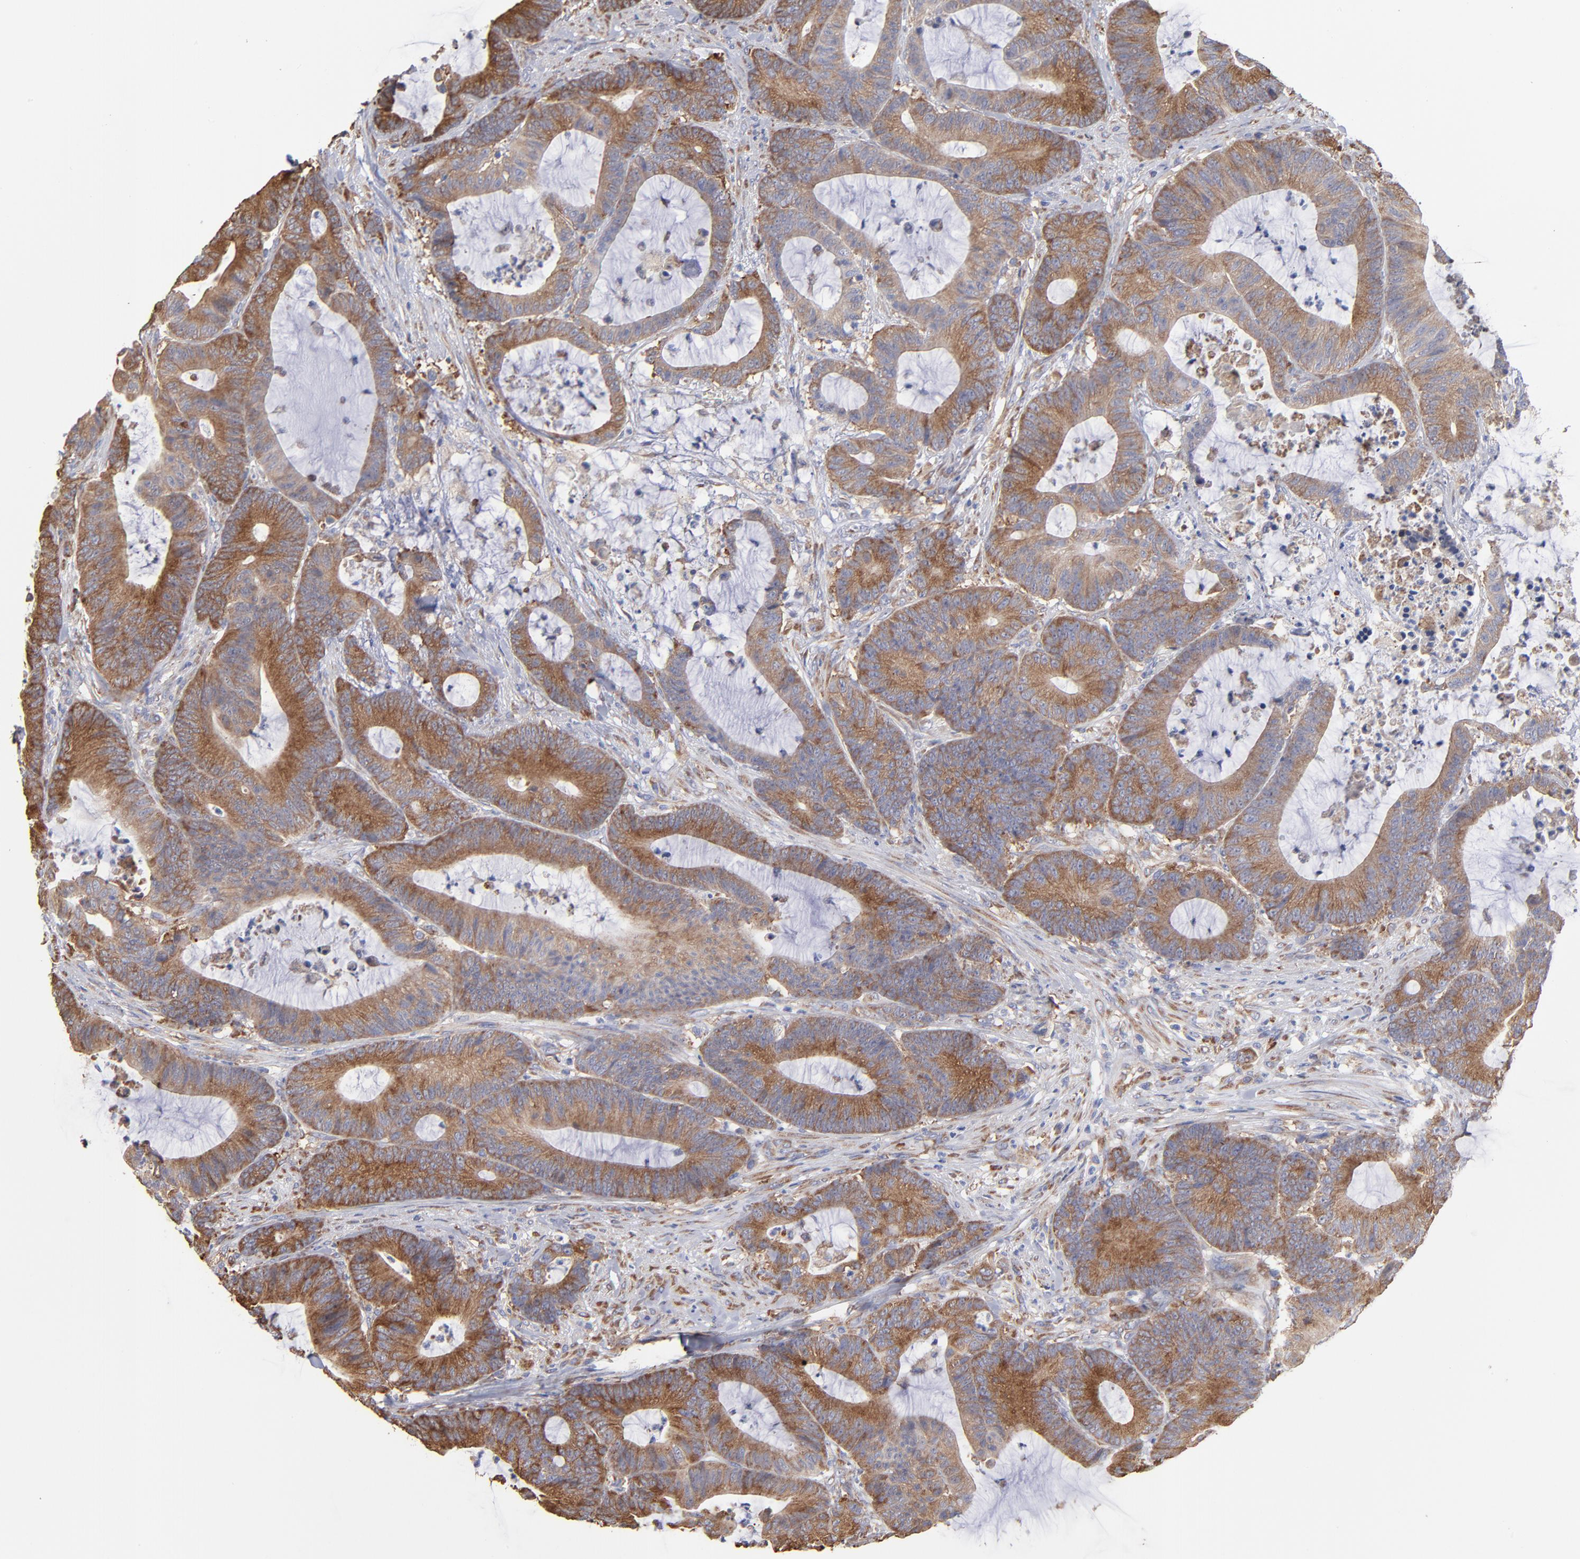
{"staining": {"intensity": "moderate", "quantity": ">75%", "location": "cytoplasmic/membranous"}, "tissue": "colorectal cancer", "cell_type": "Tumor cells", "image_type": "cancer", "snomed": [{"axis": "morphology", "description": "Adenocarcinoma, NOS"}, {"axis": "topography", "description": "Colon"}], "caption": "IHC image of neoplastic tissue: human colorectal adenocarcinoma stained using immunohistochemistry exhibits medium levels of moderate protein expression localized specifically in the cytoplasmic/membranous of tumor cells, appearing as a cytoplasmic/membranous brown color.", "gene": "RPL3", "patient": {"sex": "female", "age": 84}}